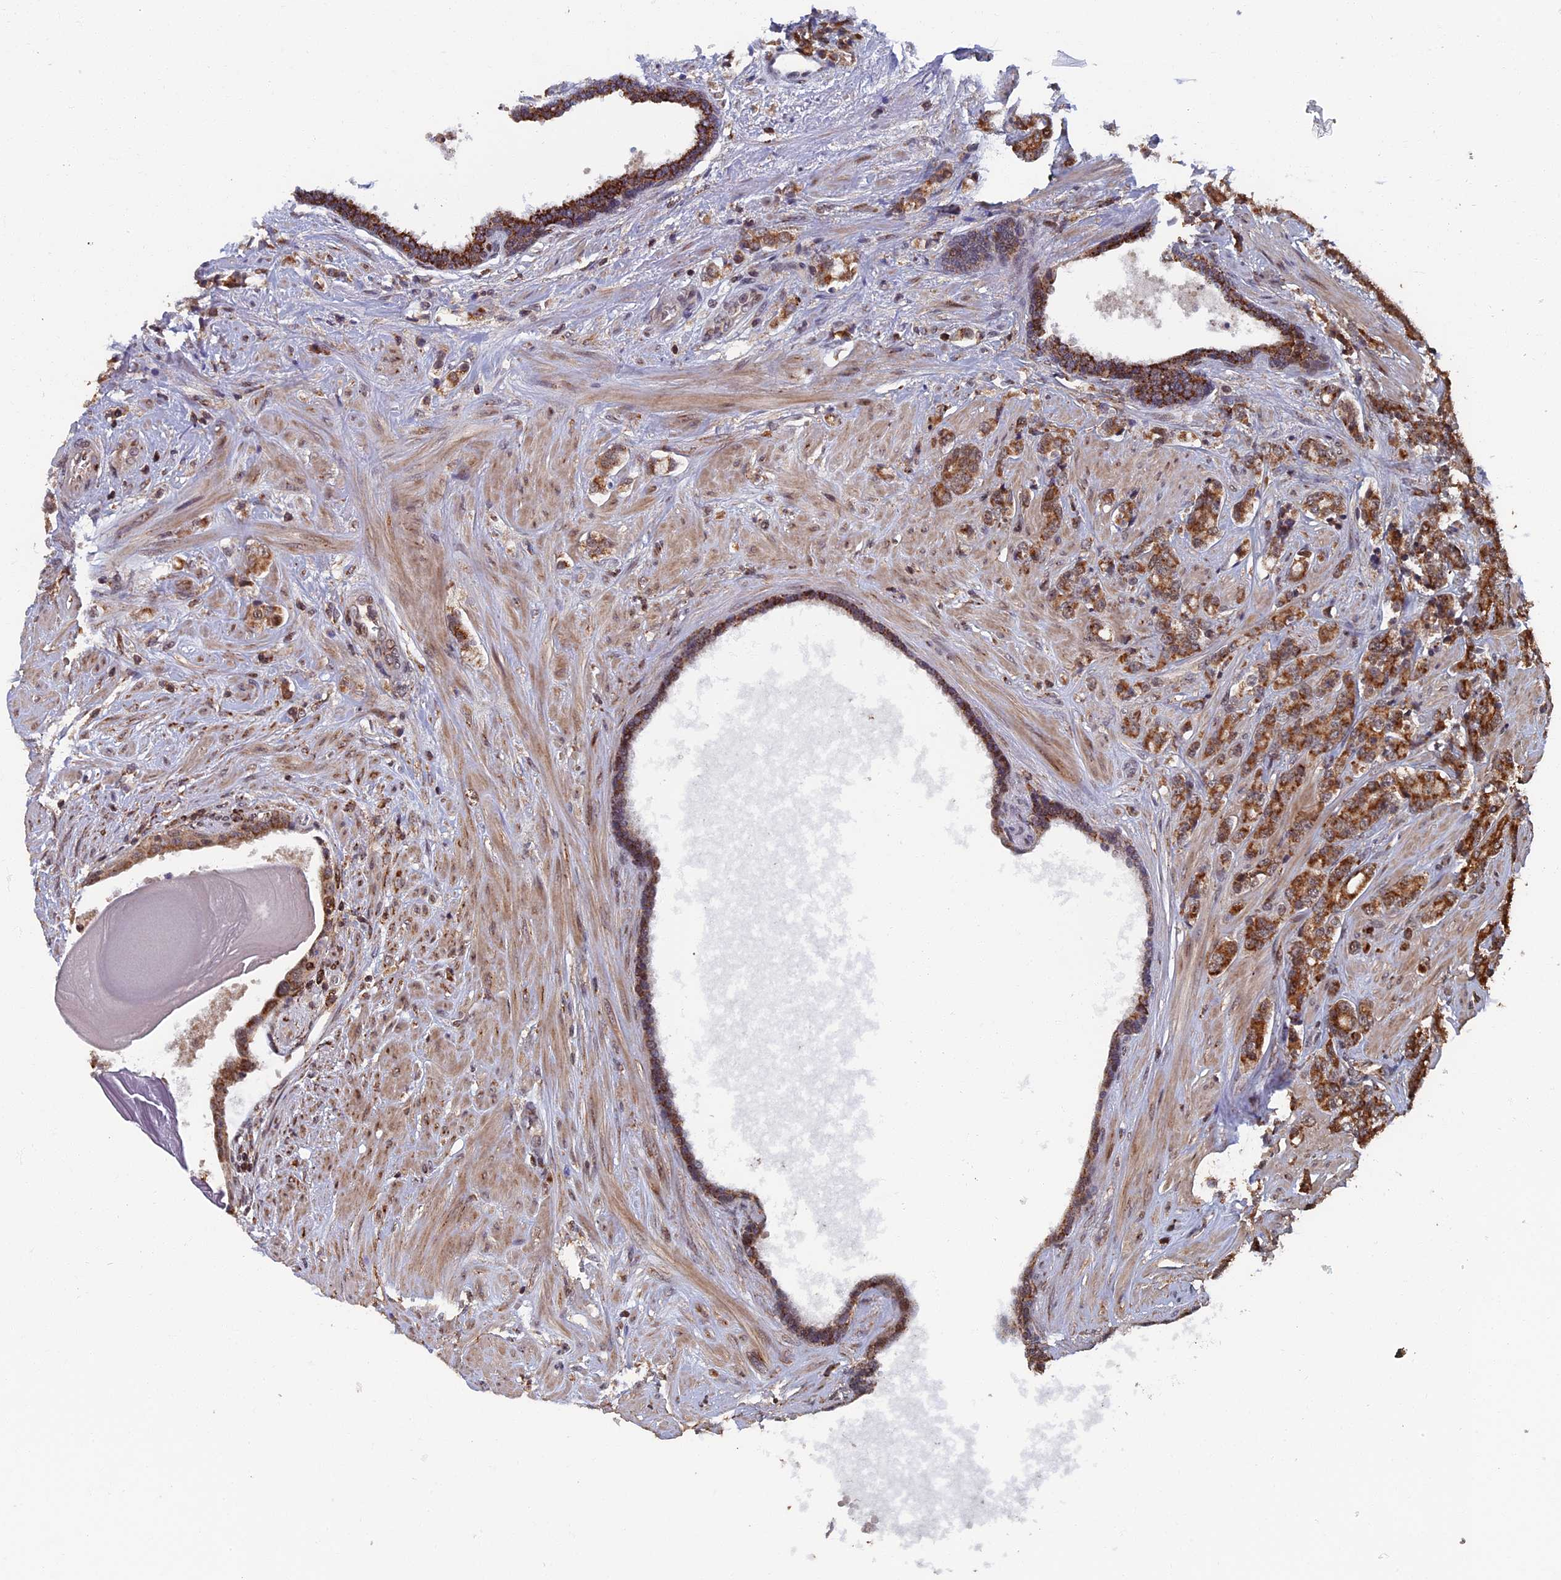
{"staining": {"intensity": "moderate", "quantity": ">75%", "location": "cytoplasmic/membranous"}, "tissue": "prostate cancer", "cell_type": "Tumor cells", "image_type": "cancer", "snomed": [{"axis": "morphology", "description": "Adenocarcinoma, High grade"}, {"axis": "topography", "description": "Prostate"}], "caption": "The histopathology image reveals a brown stain indicating the presence of a protein in the cytoplasmic/membranous of tumor cells in prostate high-grade adenocarcinoma. (DAB = brown stain, brightfield microscopy at high magnification).", "gene": "RASGRF1", "patient": {"sex": "male", "age": 62}}